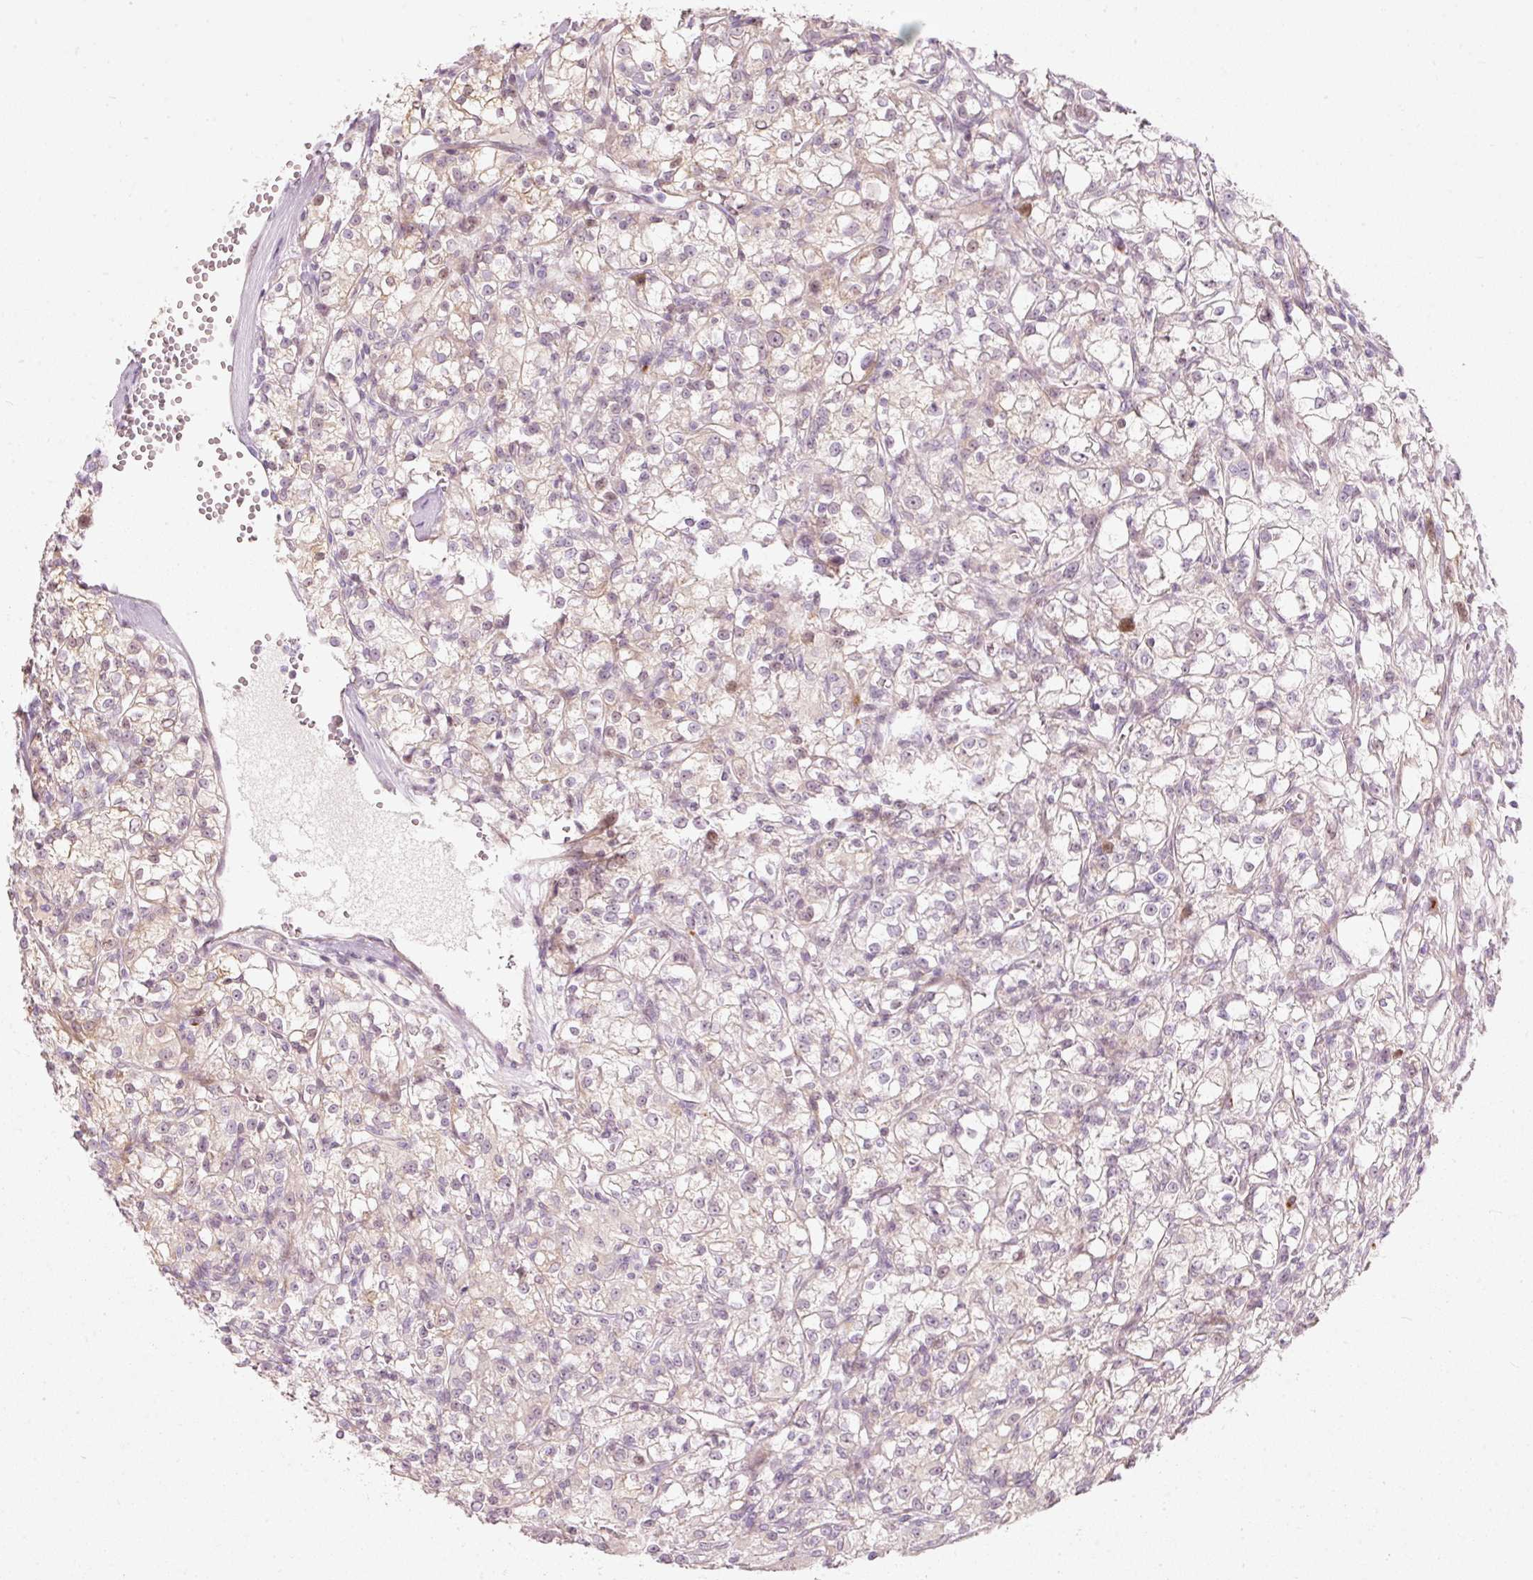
{"staining": {"intensity": "weak", "quantity": "<25%", "location": "cytoplasmic/membranous"}, "tissue": "renal cancer", "cell_type": "Tumor cells", "image_type": "cancer", "snomed": [{"axis": "morphology", "description": "Adenocarcinoma, NOS"}, {"axis": "topography", "description": "Kidney"}], "caption": "Immunohistochemical staining of renal adenocarcinoma reveals no significant staining in tumor cells. (DAB (3,3'-diaminobenzidine) immunohistochemistry visualized using brightfield microscopy, high magnification).", "gene": "SLC20A1", "patient": {"sex": "female", "age": 59}}